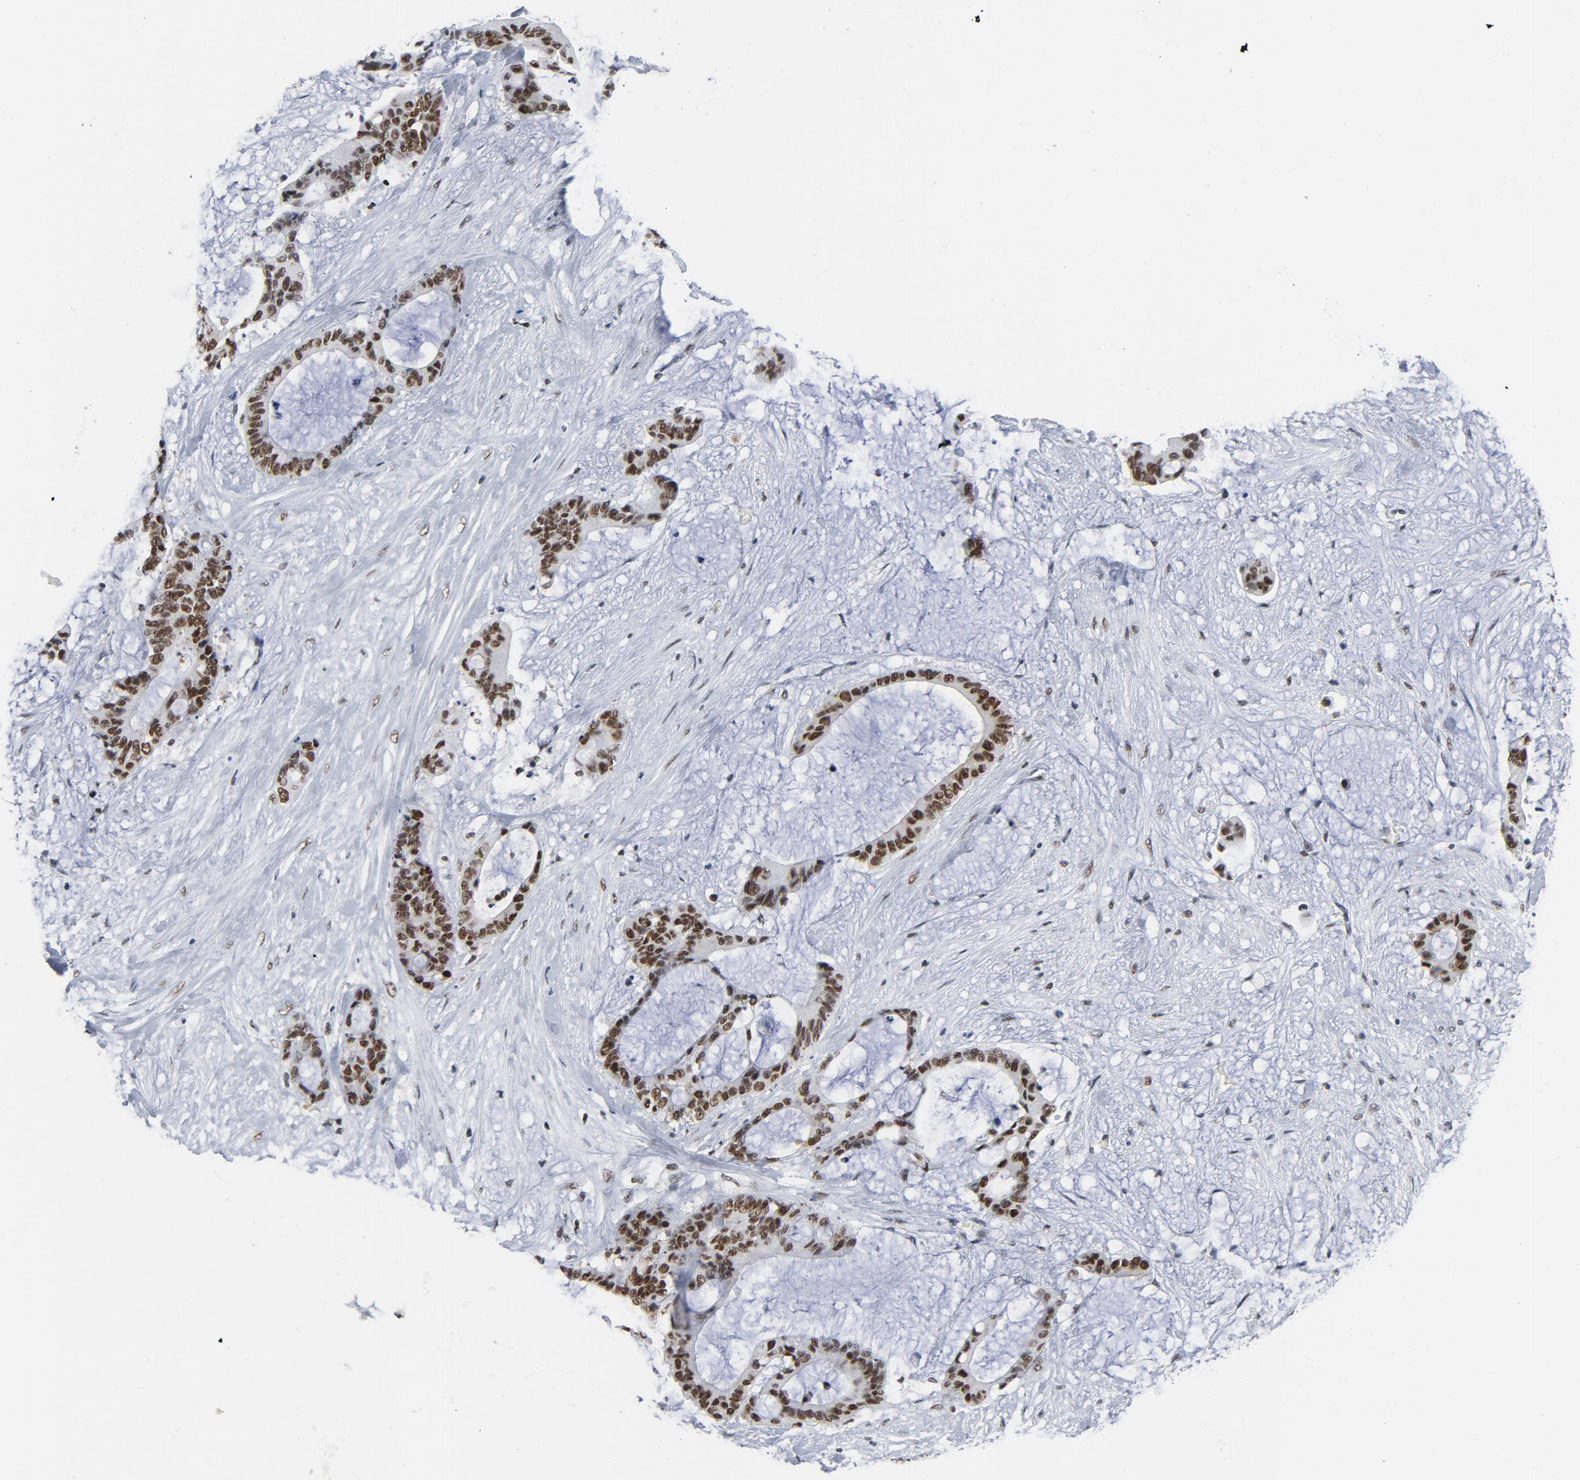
{"staining": {"intensity": "strong", "quantity": ">75%", "location": "nuclear"}, "tissue": "liver cancer", "cell_type": "Tumor cells", "image_type": "cancer", "snomed": [{"axis": "morphology", "description": "Cholangiocarcinoma"}, {"axis": "topography", "description": "Liver"}], "caption": "Immunohistochemical staining of human liver cancer (cholangiocarcinoma) displays high levels of strong nuclear protein staining in about >75% of tumor cells.", "gene": "CSTF2", "patient": {"sex": "female", "age": 73}}